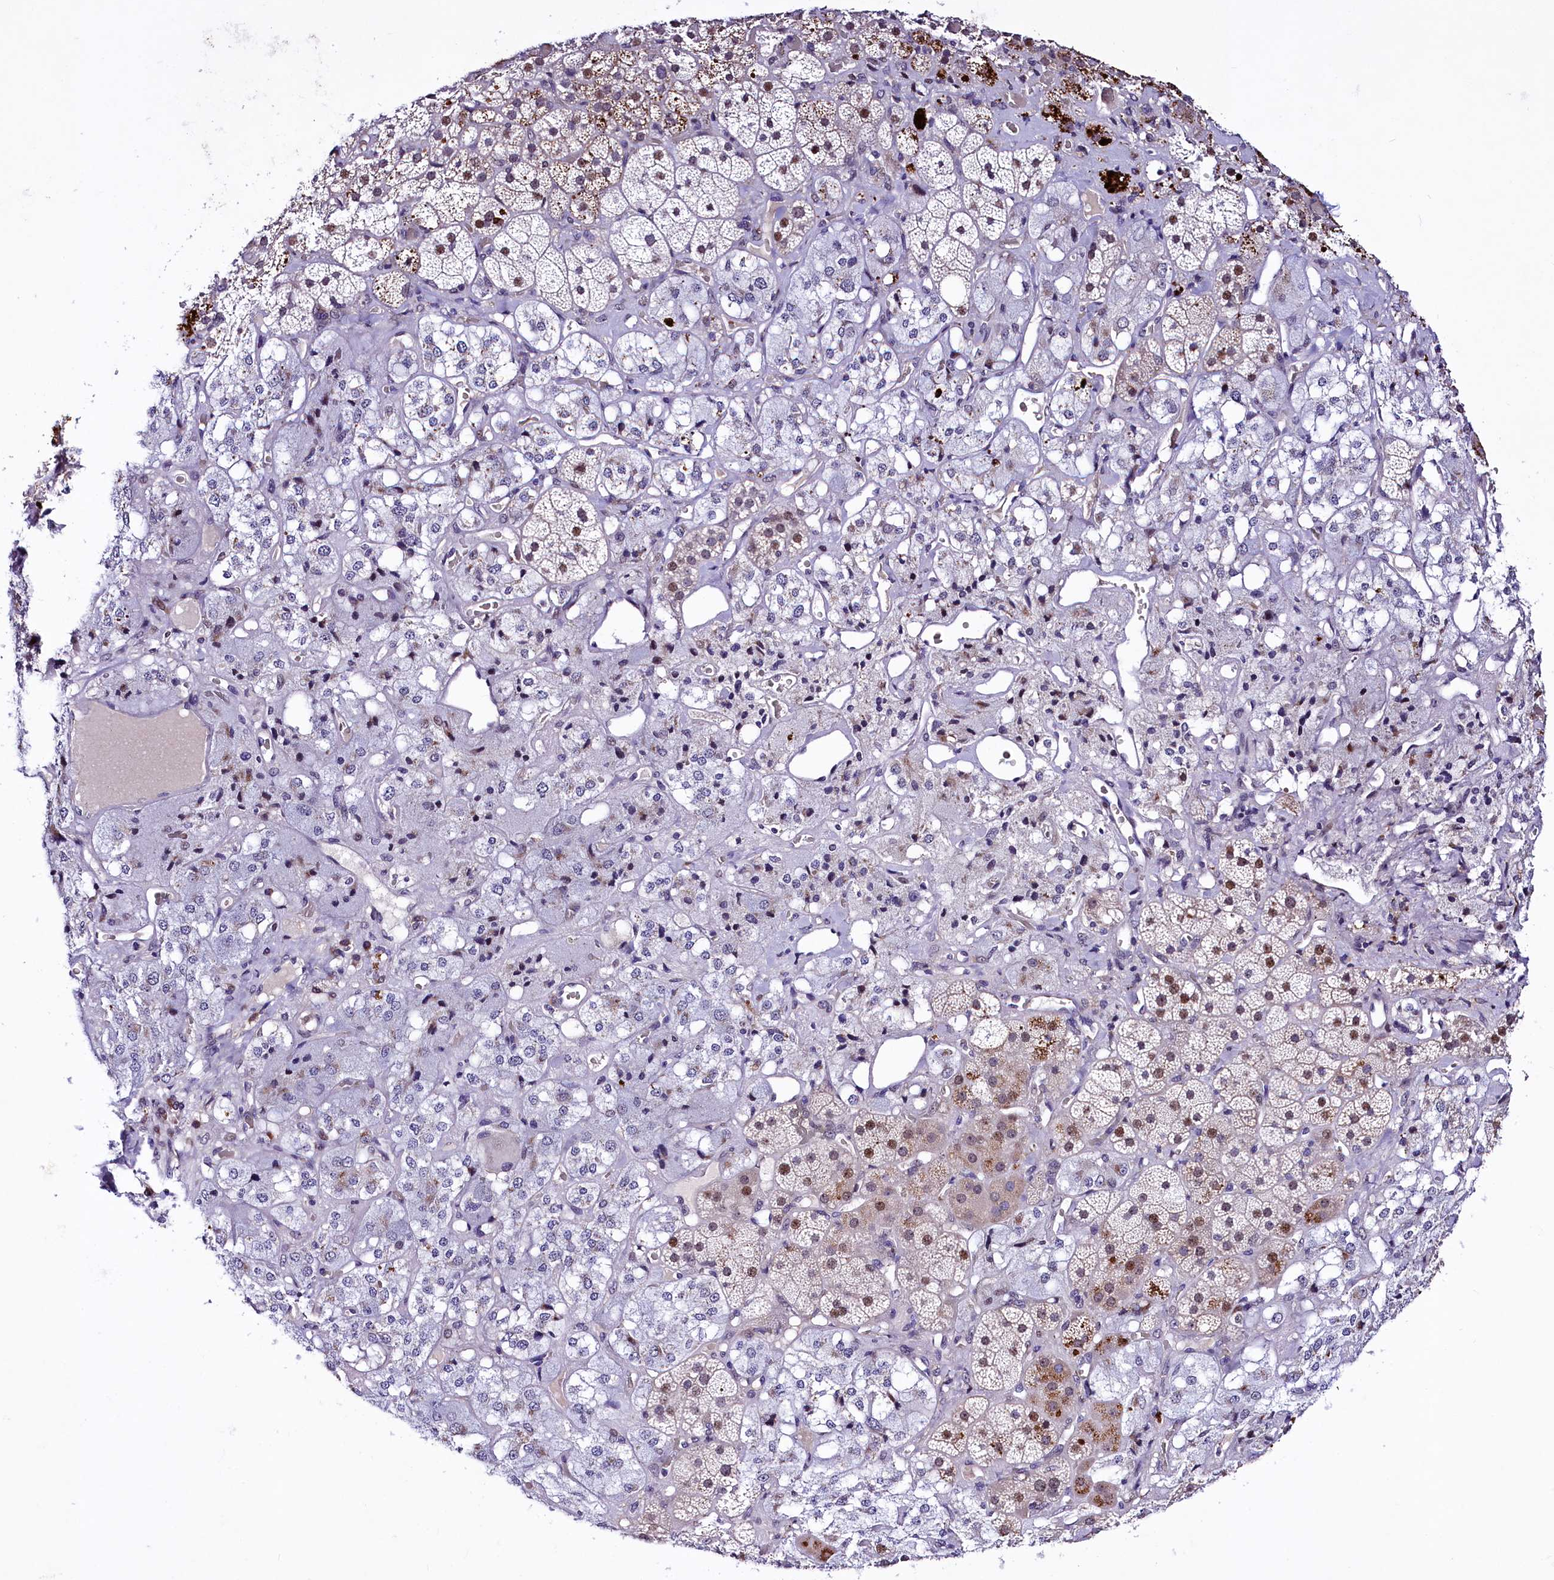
{"staining": {"intensity": "moderate", "quantity": "25%-75%", "location": "nuclear"}, "tissue": "adrenal gland", "cell_type": "Glandular cells", "image_type": "normal", "snomed": [{"axis": "morphology", "description": "Normal tissue, NOS"}, {"axis": "topography", "description": "Adrenal gland"}], "caption": "This image demonstrates unremarkable adrenal gland stained with immunohistochemistry to label a protein in brown. The nuclear of glandular cells show moderate positivity for the protein. Nuclei are counter-stained blue.", "gene": "LEUTX", "patient": {"sex": "male", "age": 57}}